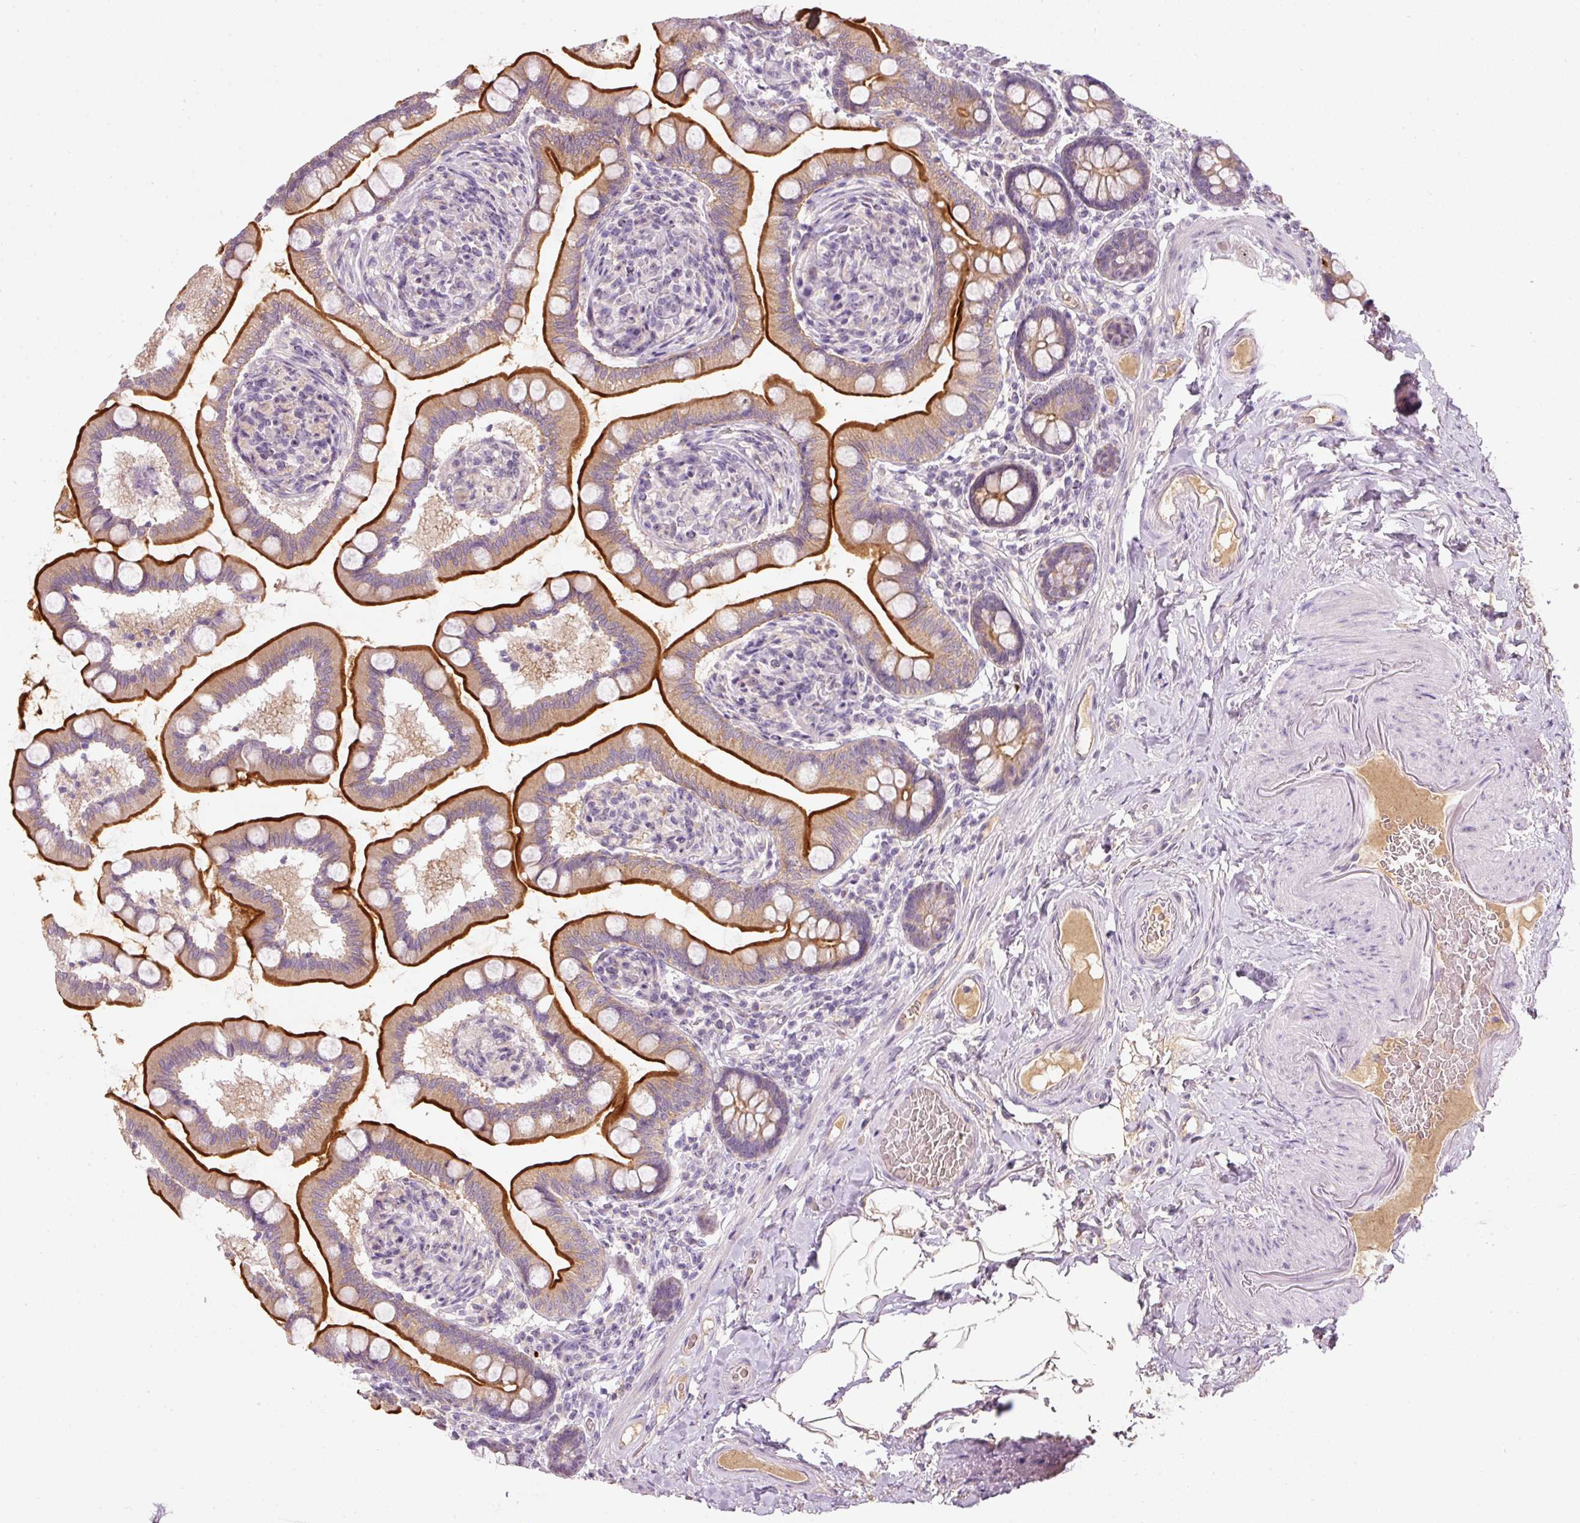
{"staining": {"intensity": "strong", "quantity": "25%-75%", "location": "cytoplasmic/membranous"}, "tissue": "small intestine", "cell_type": "Glandular cells", "image_type": "normal", "snomed": [{"axis": "morphology", "description": "Normal tissue, NOS"}, {"axis": "topography", "description": "Small intestine"}], "caption": "Immunohistochemistry (IHC) (DAB (3,3'-diaminobenzidine)) staining of unremarkable small intestine exhibits strong cytoplasmic/membranous protein staining in approximately 25%-75% of glandular cells.", "gene": "TMEM37", "patient": {"sex": "female", "age": 64}}